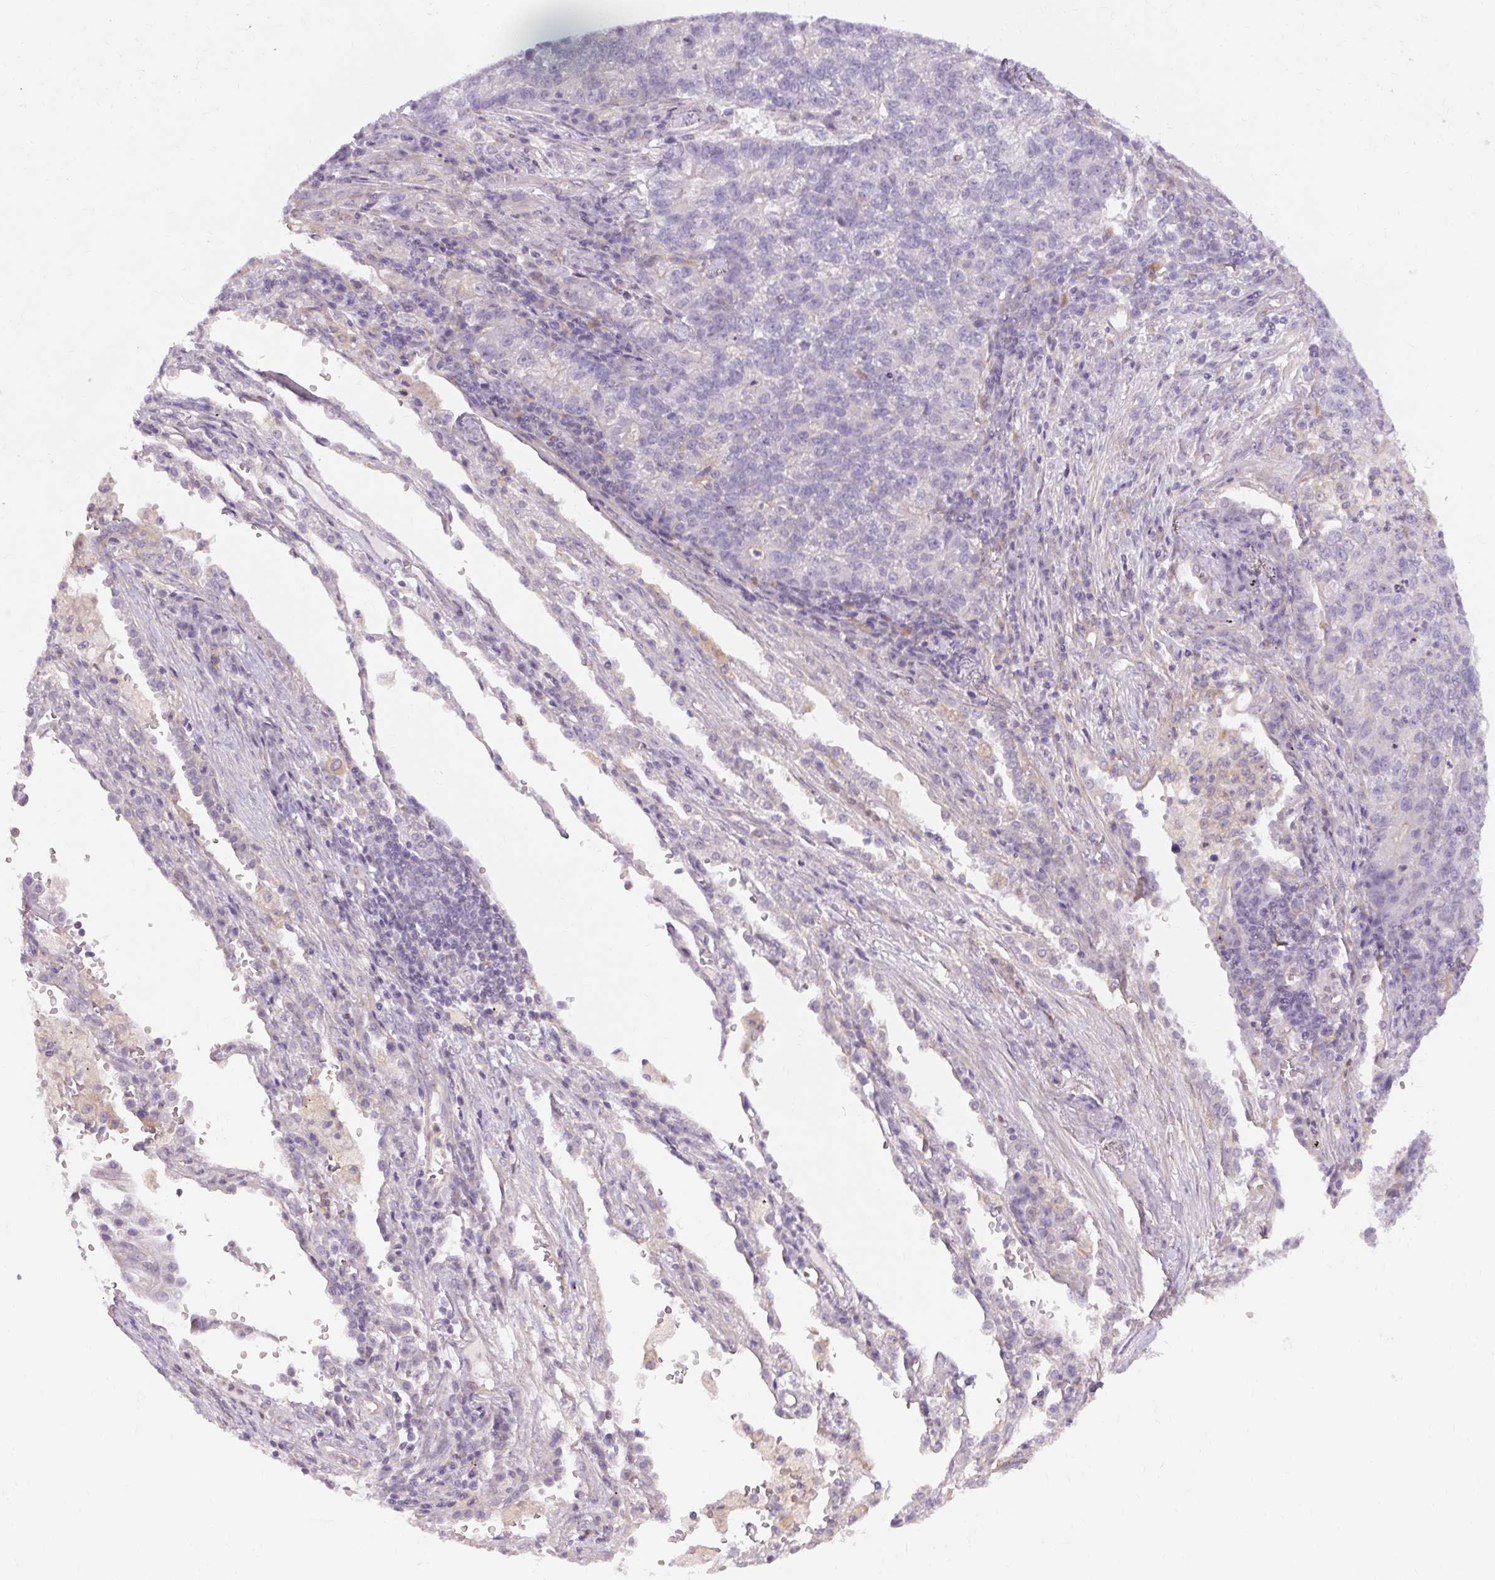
{"staining": {"intensity": "negative", "quantity": "none", "location": "none"}, "tissue": "lung cancer", "cell_type": "Tumor cells", "image_type": "cancer", "snomed": [{"axis": "morphology", "description": "Adenocarcinoma, NOS"}, {"axis": "topography", "description": "Lung"}], "caption": "DAB immunohistochemical staining of human lung cancer (adenocarcinoma) demonstrates no significant staining in tumor cells.", "gene": "TM6SF1", "patient": {"sex": "male", "age": 57}}